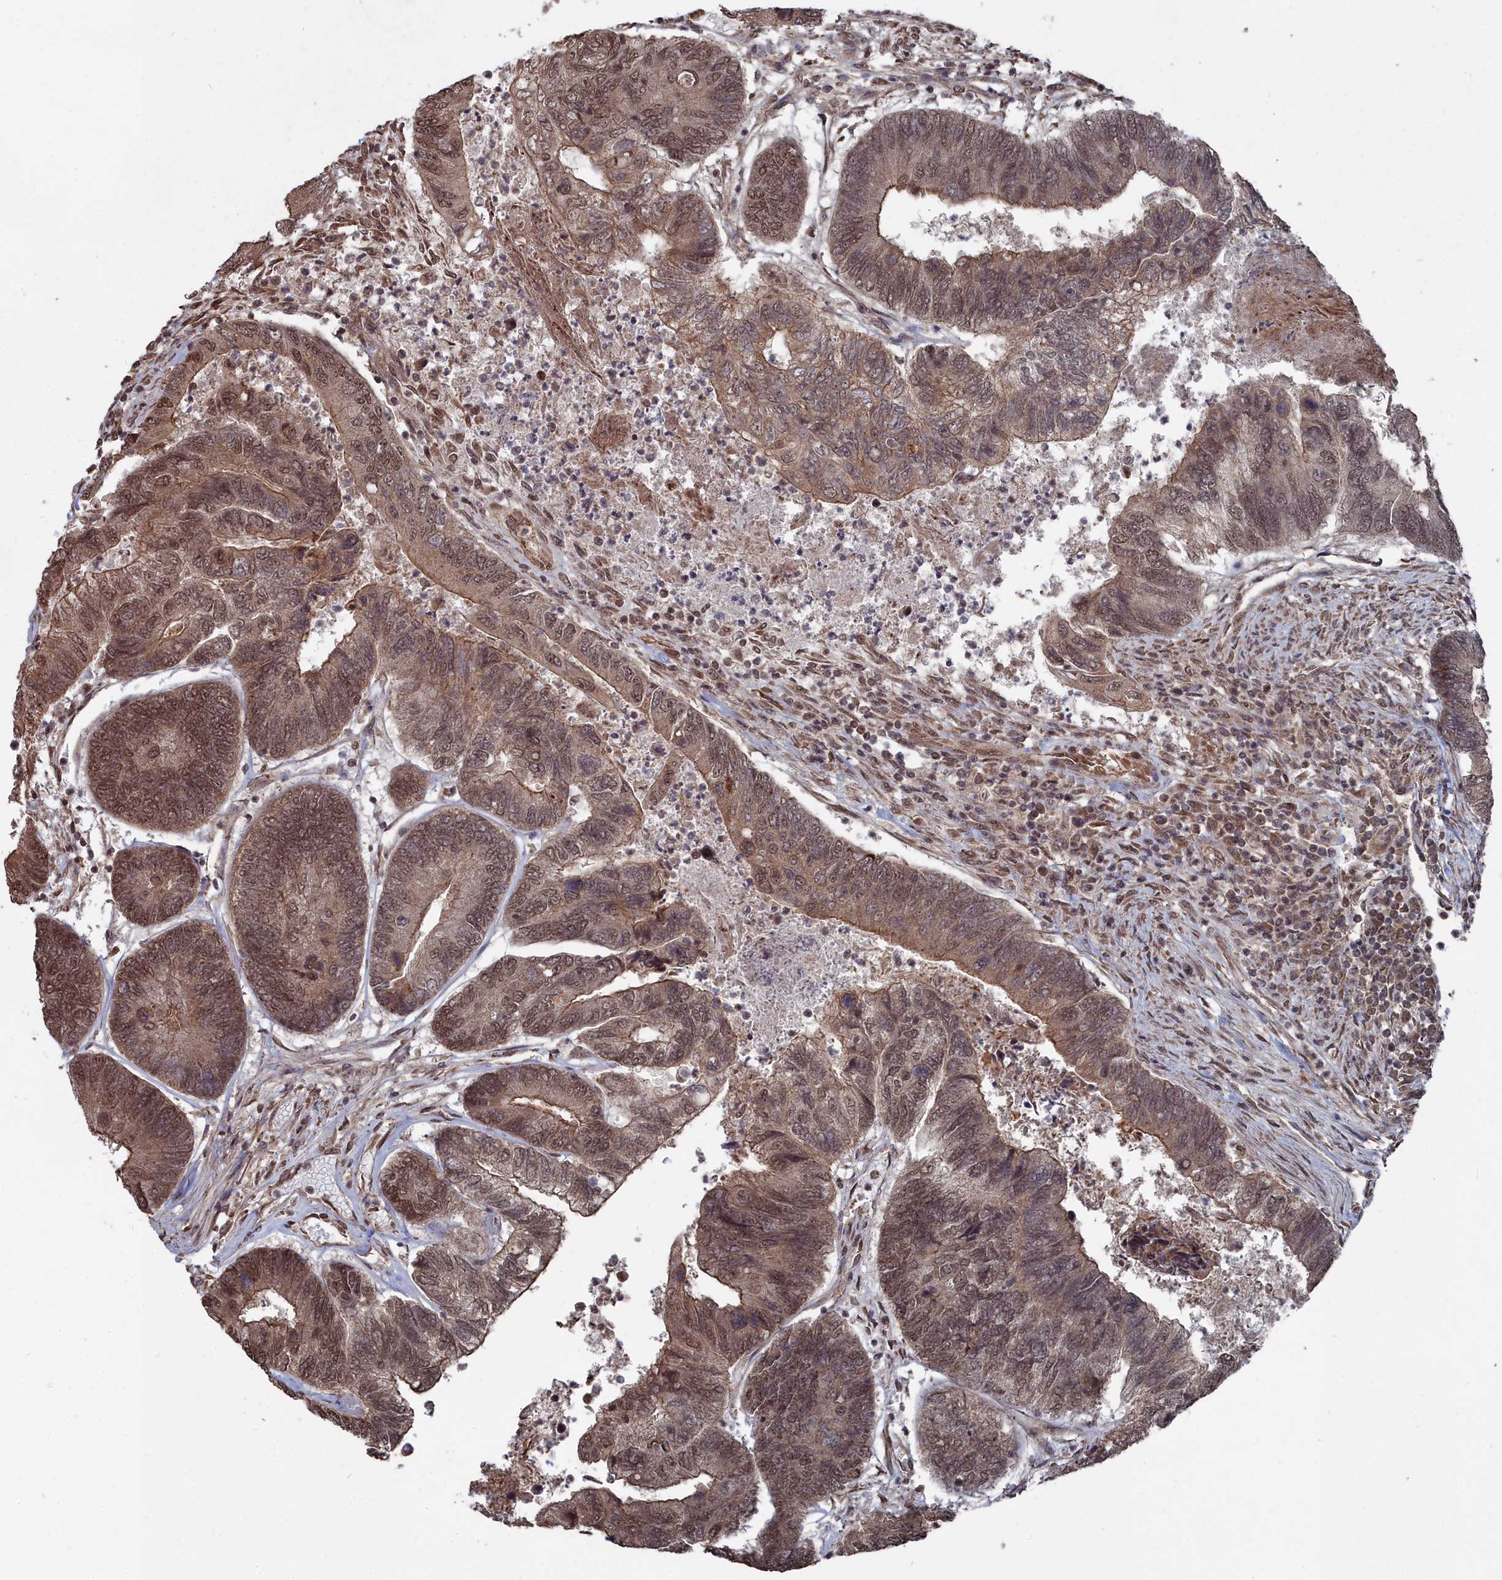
{"staining": {"intensity": "moderate", "quantity": ">75%", "location": "cytoplasmic/membranous,nuclear"}, "tissue": "colorectal cancer", "cell_type": "Tumor cells", "image_type": "cancer", "snomed": [{"axis": "morphology", "description": "Adenocarcinoma, NOS"}, {"axis": "topography", "description": "Colon"}], "caption": "Brown immunohistochemical staining in human adenocarcinoma (colorectal) displays moderate cytoplasmic/membranous and nuclear positivity in about >75% of tumor cells.", "gene": "CCNP", "patient": {"sex": "female", "age": 67}}